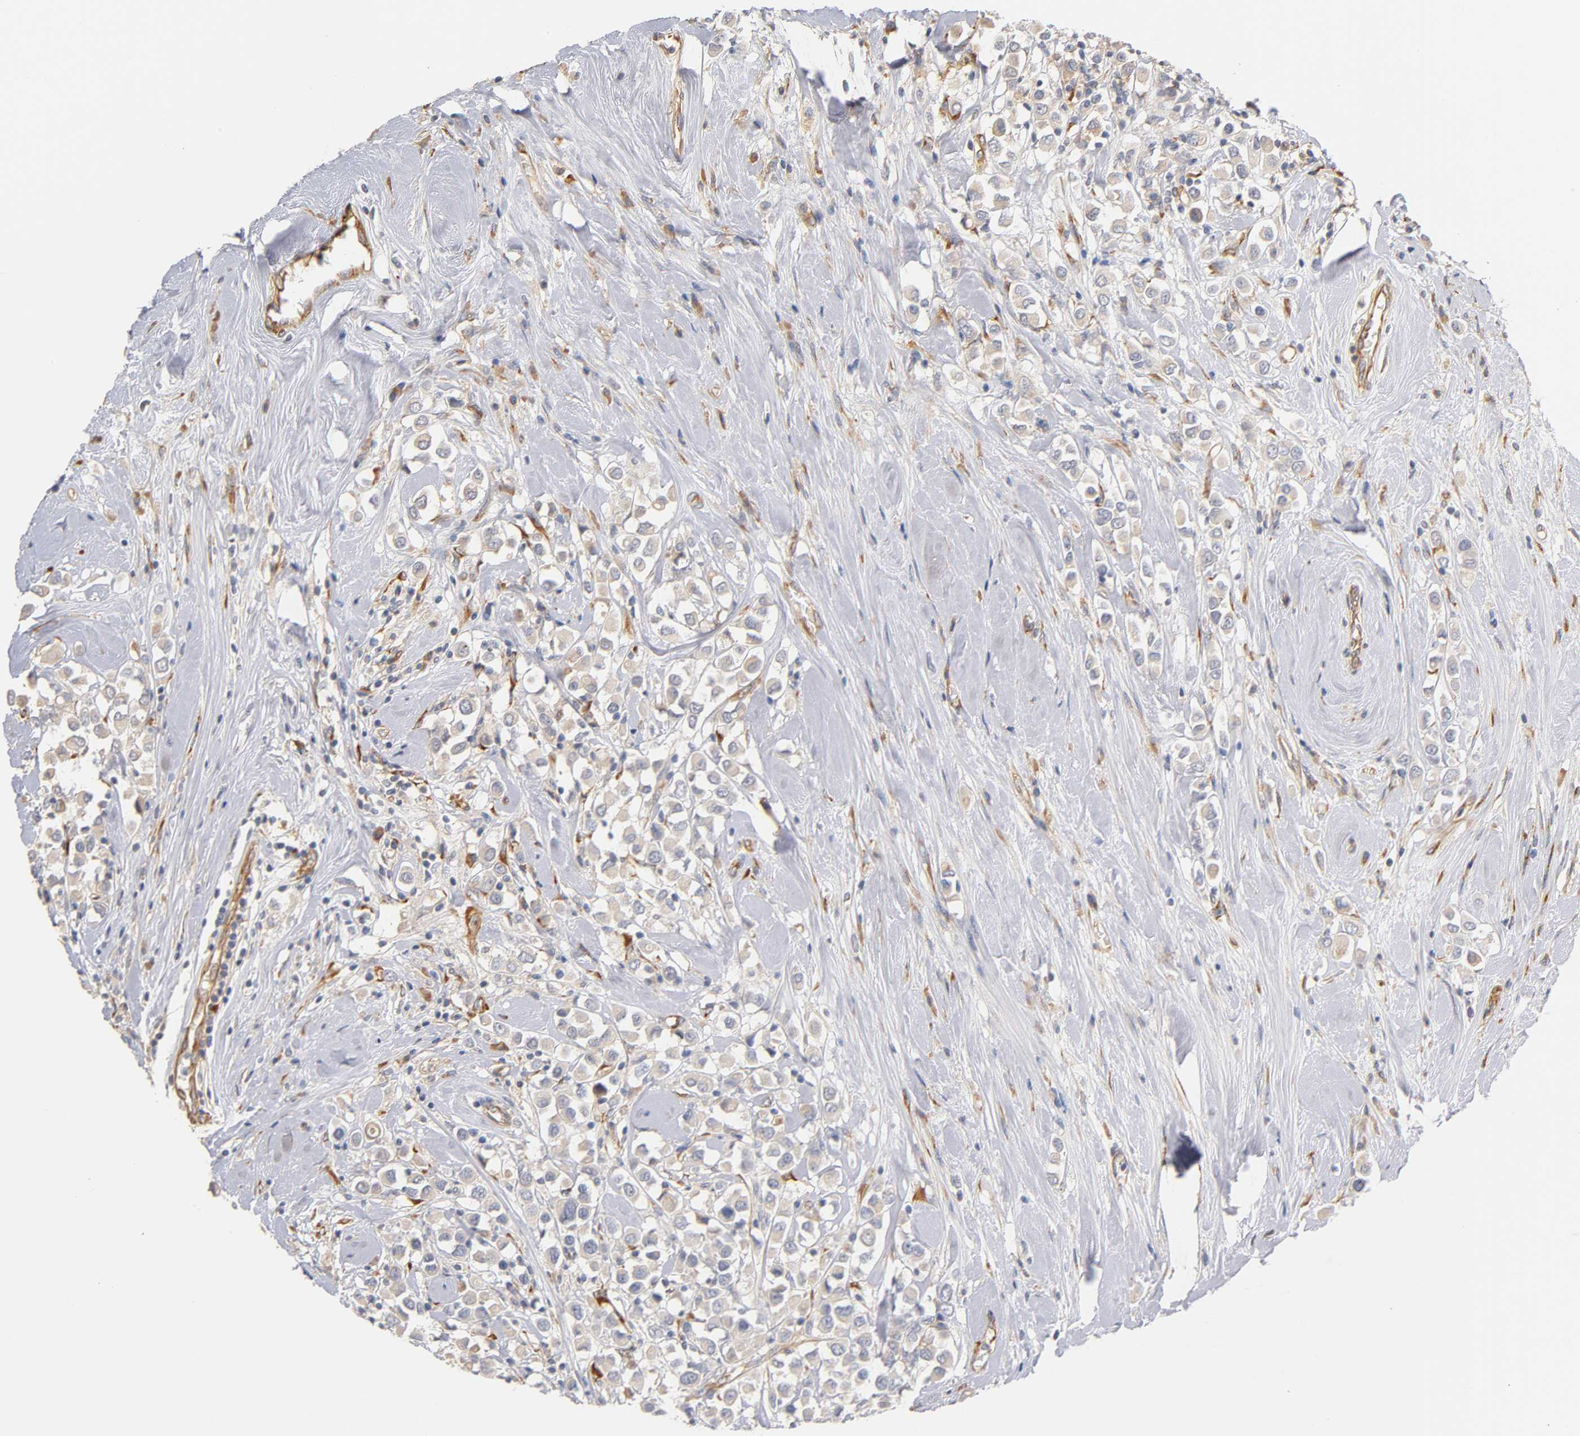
{"staining": {"intensity": "weak", "quantity": "25%-75%", "location": "cytoplasmic/membranous"}, "tissue": "breast cancer", "cell_type": "Tumor cells", "image_type": "cancer", "snomed": [{"axis": "morphology", "description": "Duct carcinoma"}, {"axis": "topography", "description": "Breast"}], "caption": "Immunohistochemistry staining of breast cancer (infiltrating ductal carcinoma), which exhibits low levels of weak cytoplasmic/membranous positivity in about 25%-75% of tumor cells indicating weak cytoplasmic/membranous protein positivity. The staining was performed using DAB (brown) for protein detection and nuclei were counterstained in hematoxylin (blue).", "gene": "LAMB1", "patient": {"sex": "female", "age": 61}}